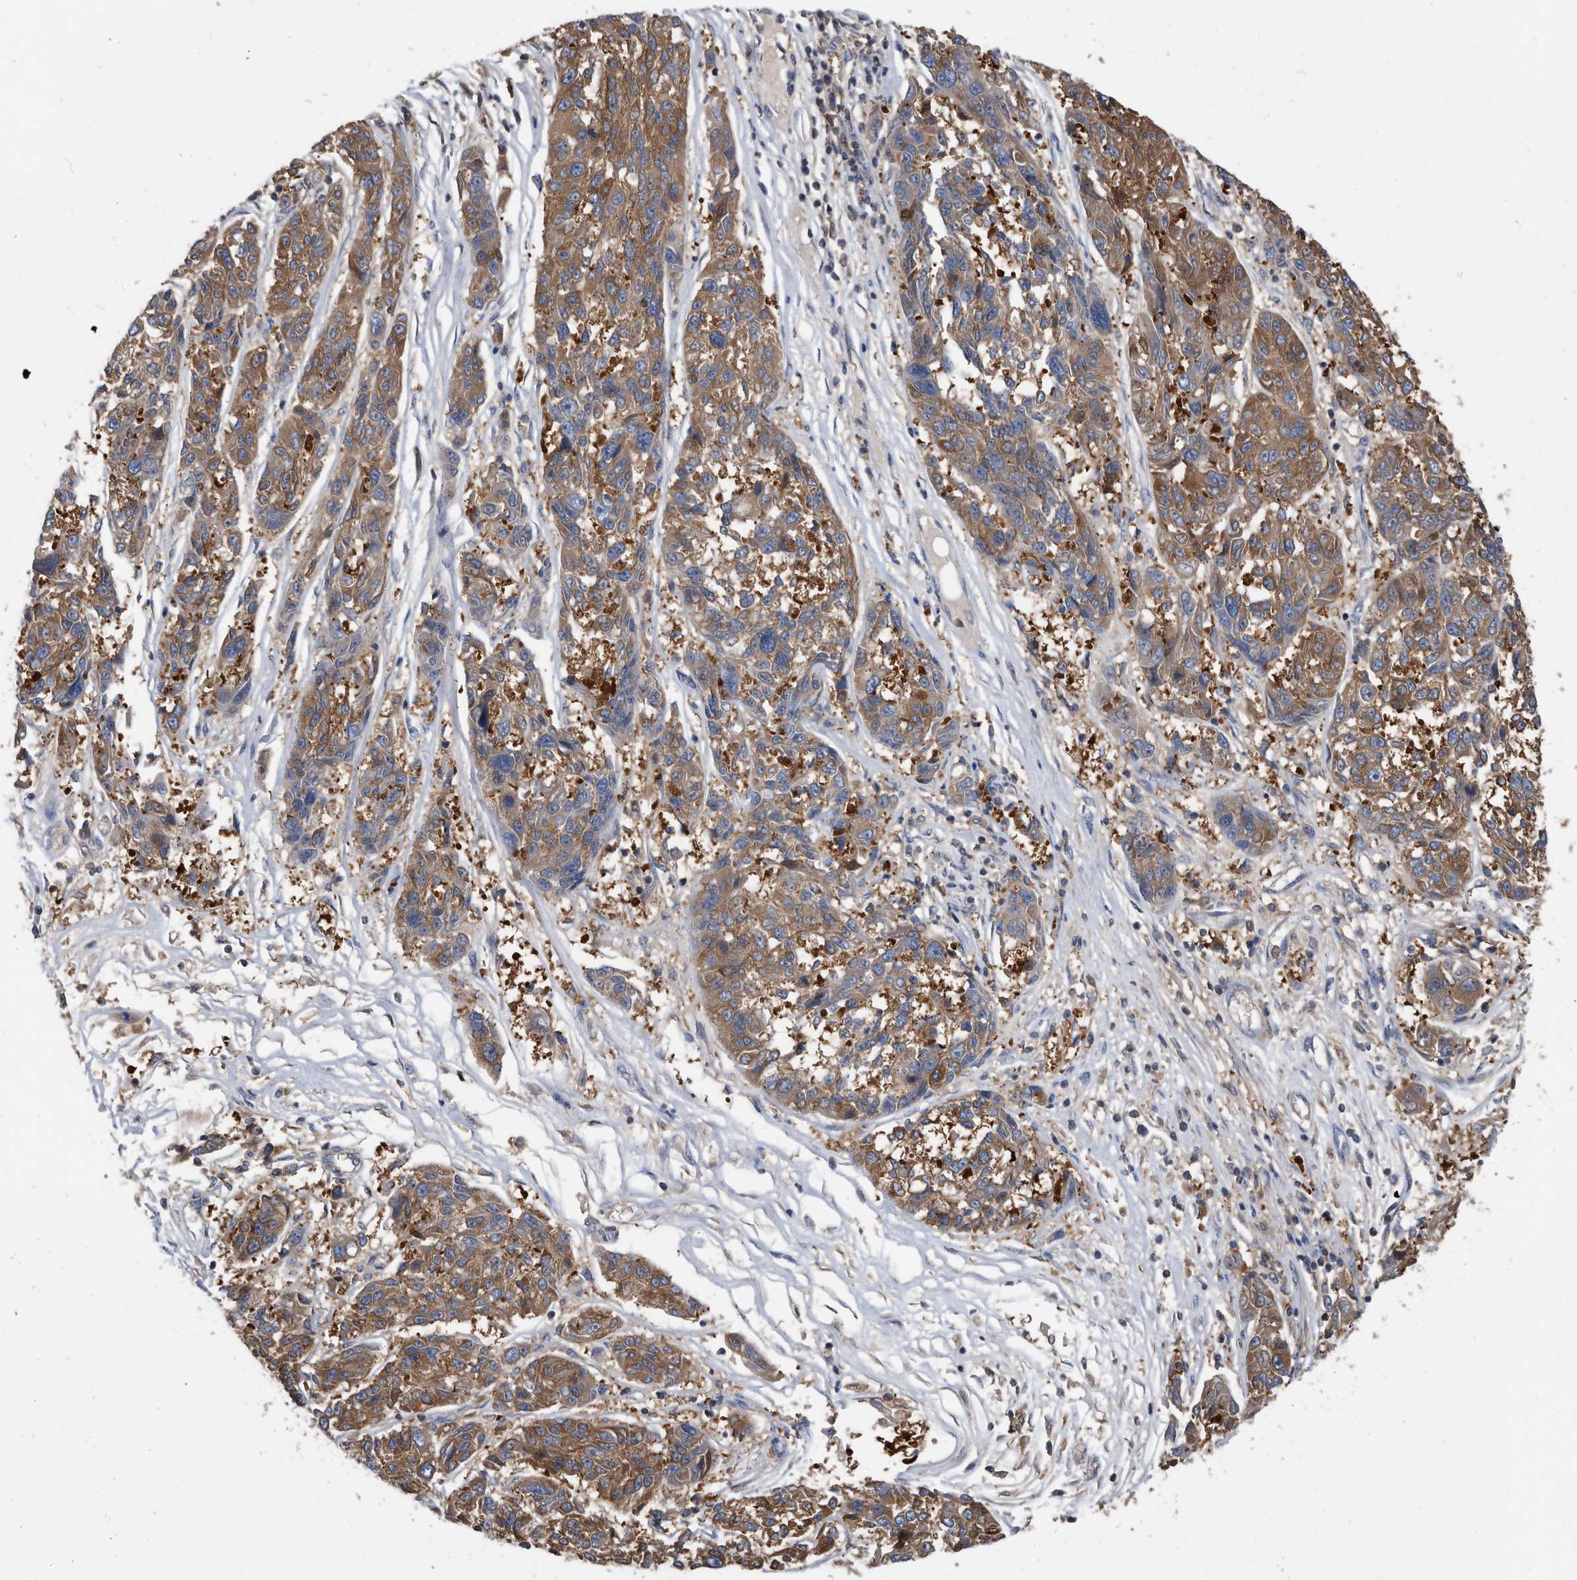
{"staining": {"intensity": "moderate", "quantity": ">75%", "location": "cytoplasmic/membranous"}, "tissue": "melanoma", "cell_type": "Tumor cells", "image_type": "cancer", "snomed": [{"axis": "morphology", "description": "Malignant melanoma, NOS"}, {"axis": "topography", "description": "Skin"}], "caption": "Immunohistochemical staining of human malignant melanoma displays medium levels of moderate cytoplasmic/membranous expression in about >75% of tumor cells.", "gene": "APEH", "patient": {"sex": "male", "age": 53}}